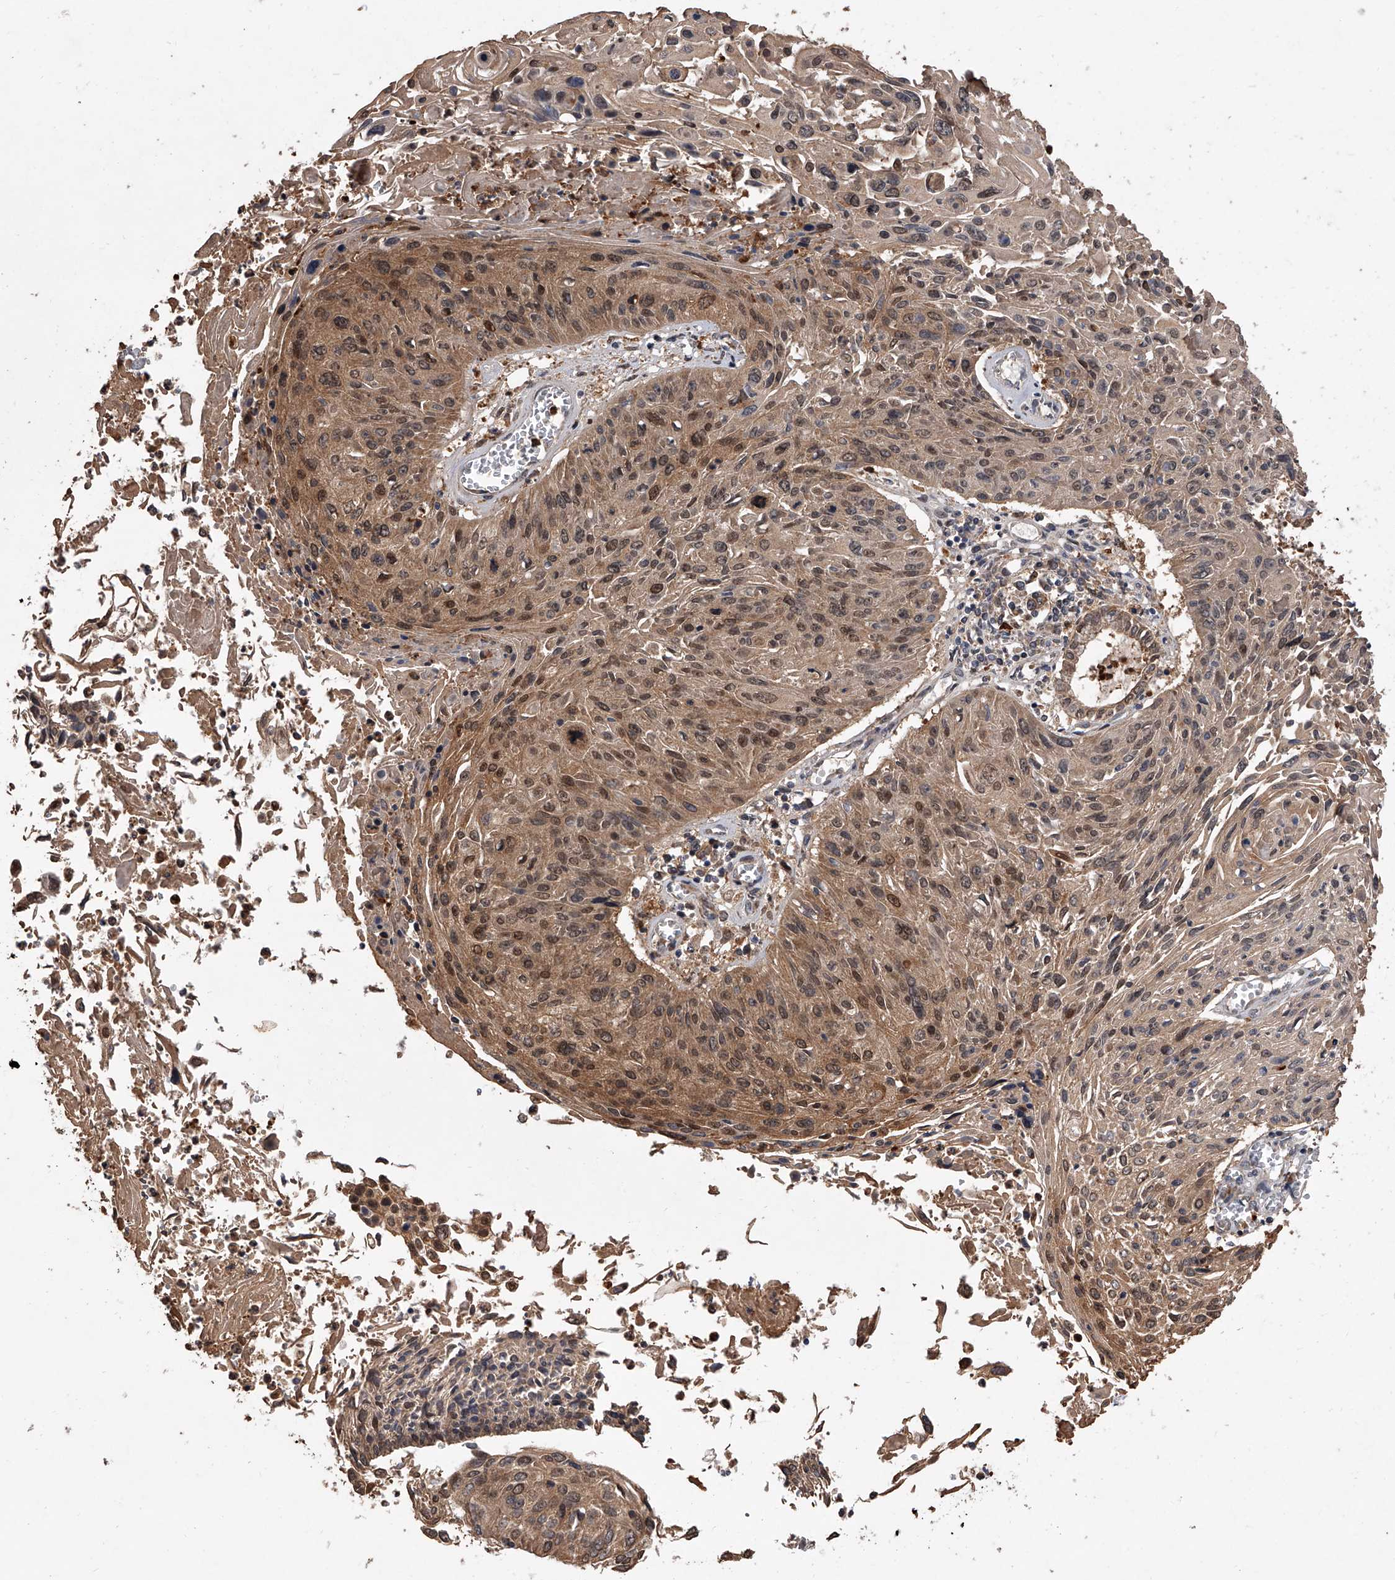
{"staining": {"intensity": "moderate", "quantity": ">75%", "location": "cytoplasmic/membranous,nuclear"}, "tissue": "cervical cancer", "cell_type": "Tumor cells", "image_type": "cancer", "snomed": [{"axis": "morphology", "description": "Squamous cell carcinoma, NOS"}, {"axis": "topography", "description": "Cervix"}], "caption": "Tumor cells exhibit medium levels of moderate cytoplasmic/membranous and nuclear staining in about >75% of cells in human cervical cancer.", "gene": "BHLHE23", "patient": {"sex": "female", "age": 51}}